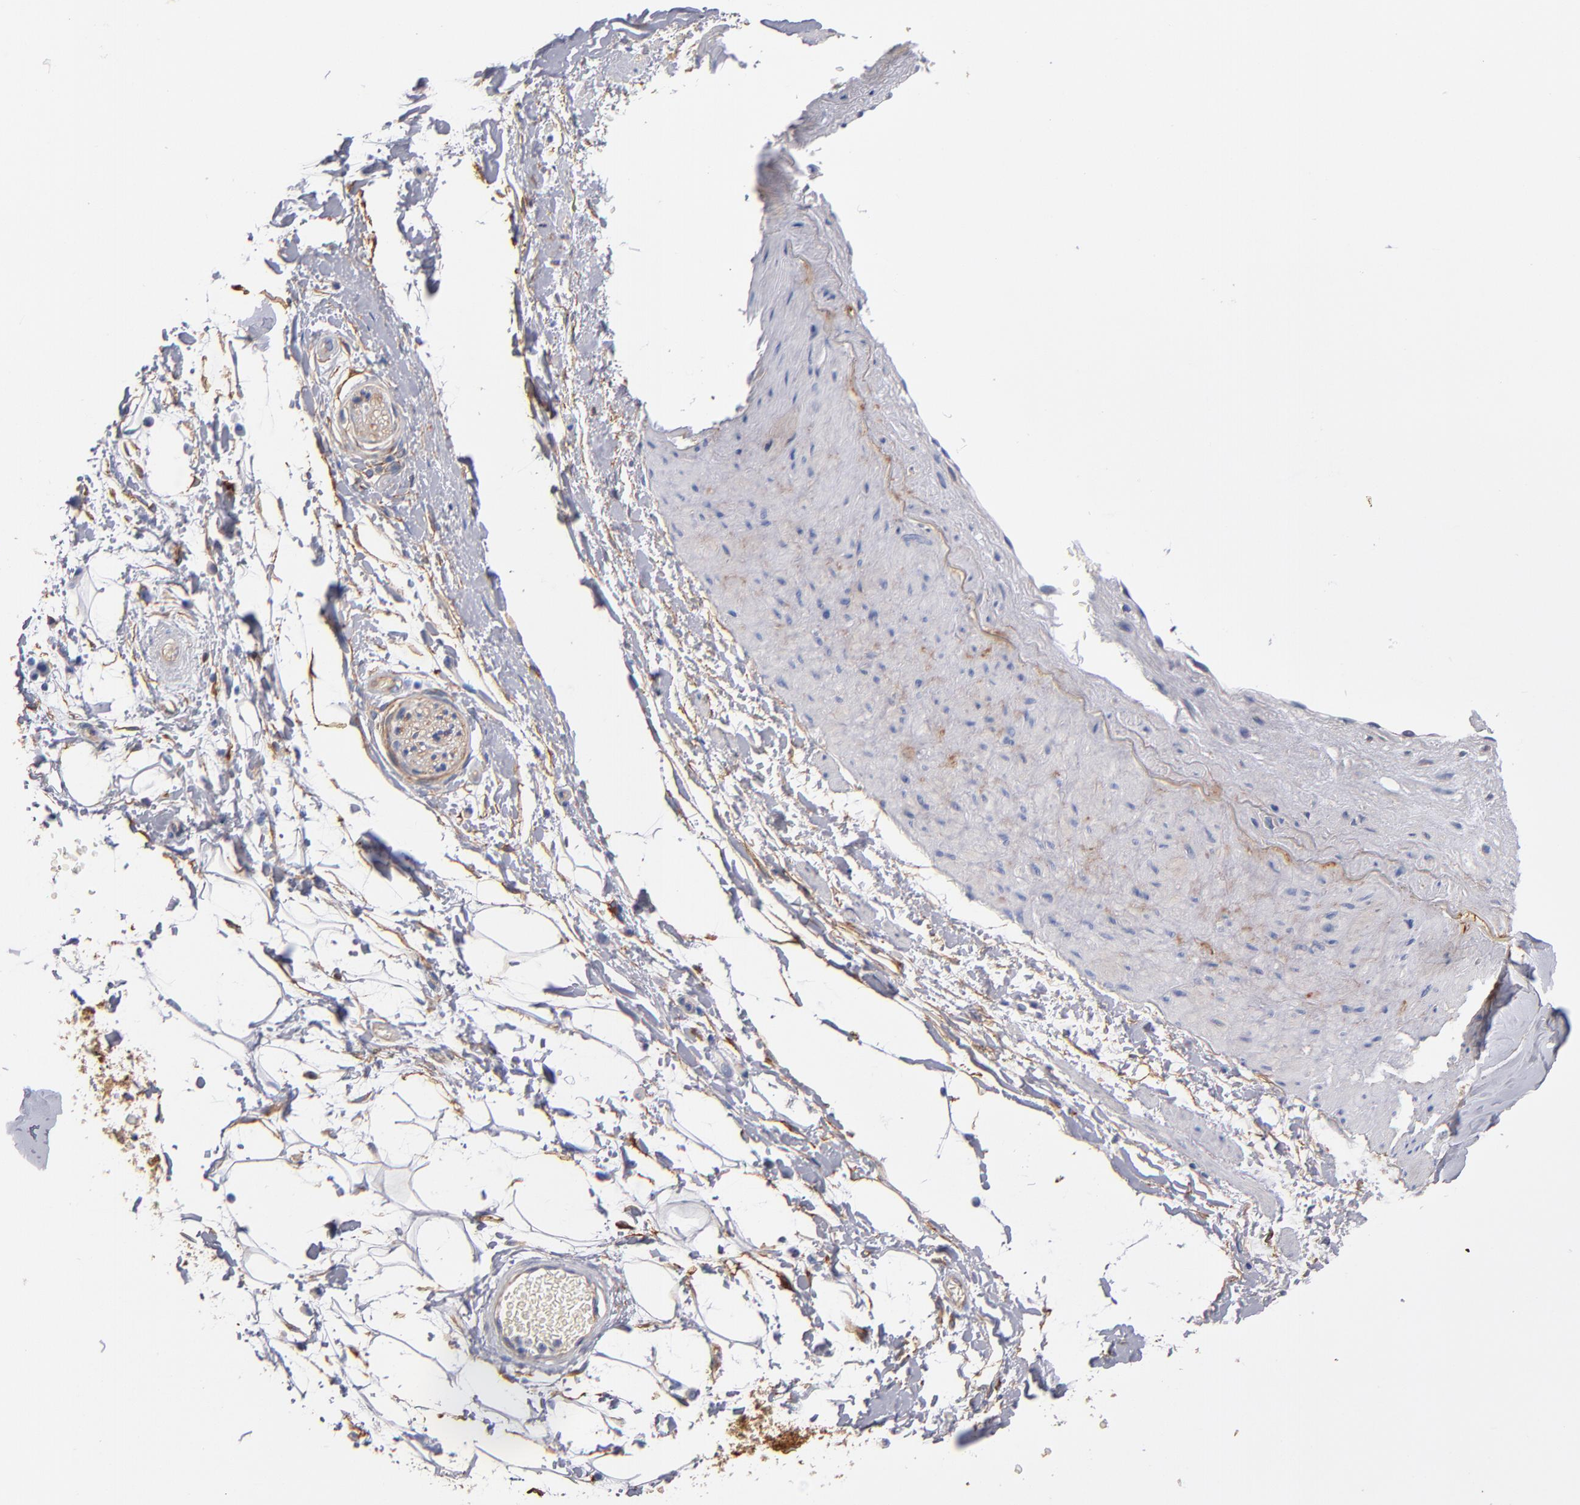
{"staining": {"intensity": "moderate", "quantity": "25%-75%", "location": "cytoplasmic/membranous"}, "tissue": "adipose tissue", "cell_type": "Adipocytes", "image_type": "normal", "snomed": [{"axis": "morphology", "description": "Normal tissue, NOS"}, {"axis": "topography", "description": "Soft tissue"}], "caption": "Adipose tissue stained with a brown dye exhibits moderate cytoplasmic/membranous positive expression in approximately 25%-75% of adipocytes.", "gene": "PLSCR4", "patient": {"sex": "male", "age": 72}}